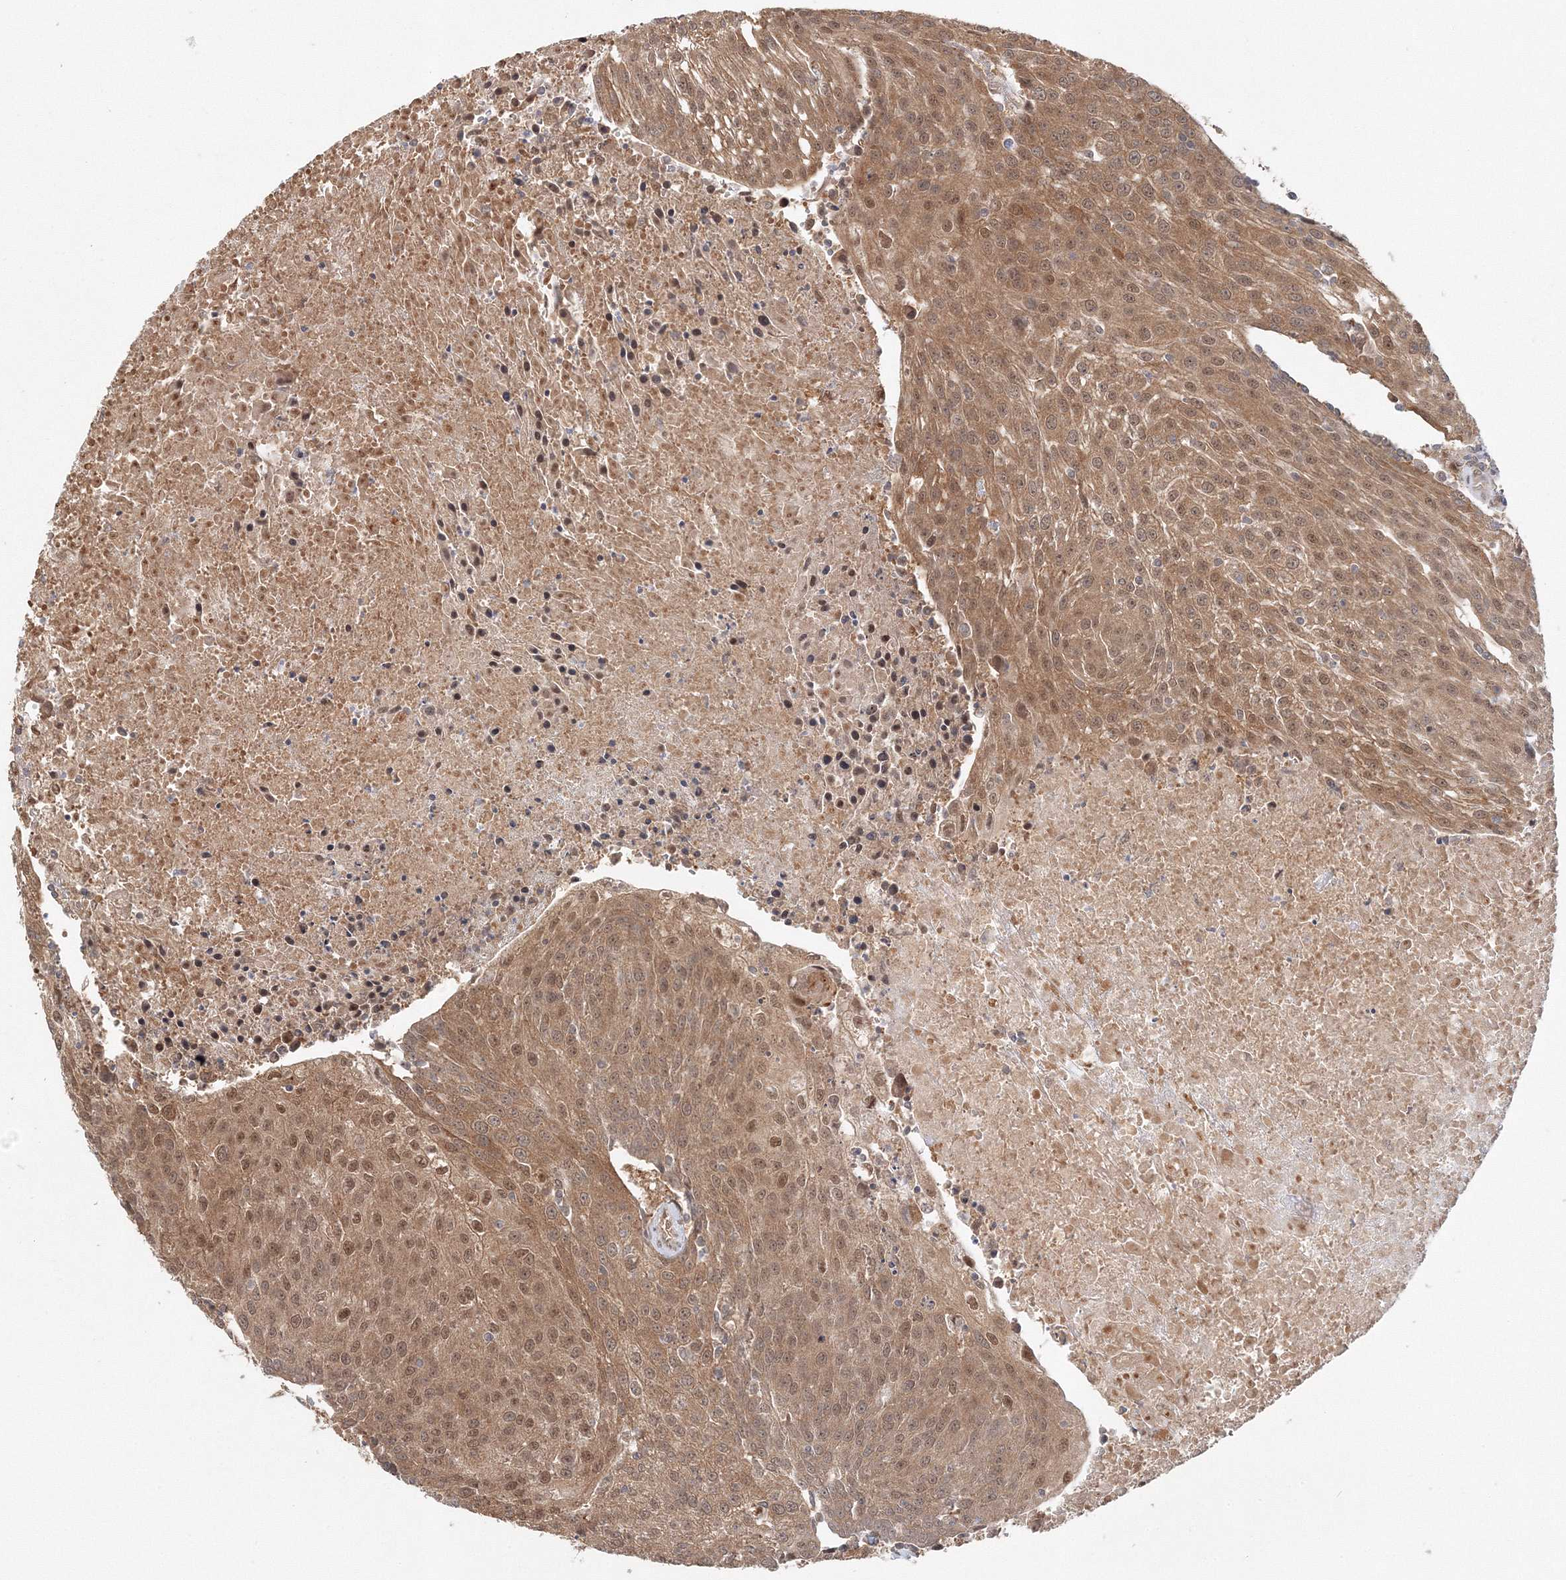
{"staining": {"intensity": "moderate", "quantity": ">75%", "location": "cytoplasmic/membranous,nuclear"}, "tissue": "urothelial cancer", "cell_type": "Tumor cells", "image_type": "cancer", "snomed": [{"axis": "morphology", "description": "Urothelial carcinoma, High grade"}, {"axis": "topography", "description": "Urinary bladder"}], "caption": "Urothelial cancer stained for a protein demonstrates moderate cytoplasmic/membranous and nuclear positivity in tumor cells.", "gene": "PSMD6", "patient": {"sex": "female", "age": 85}}